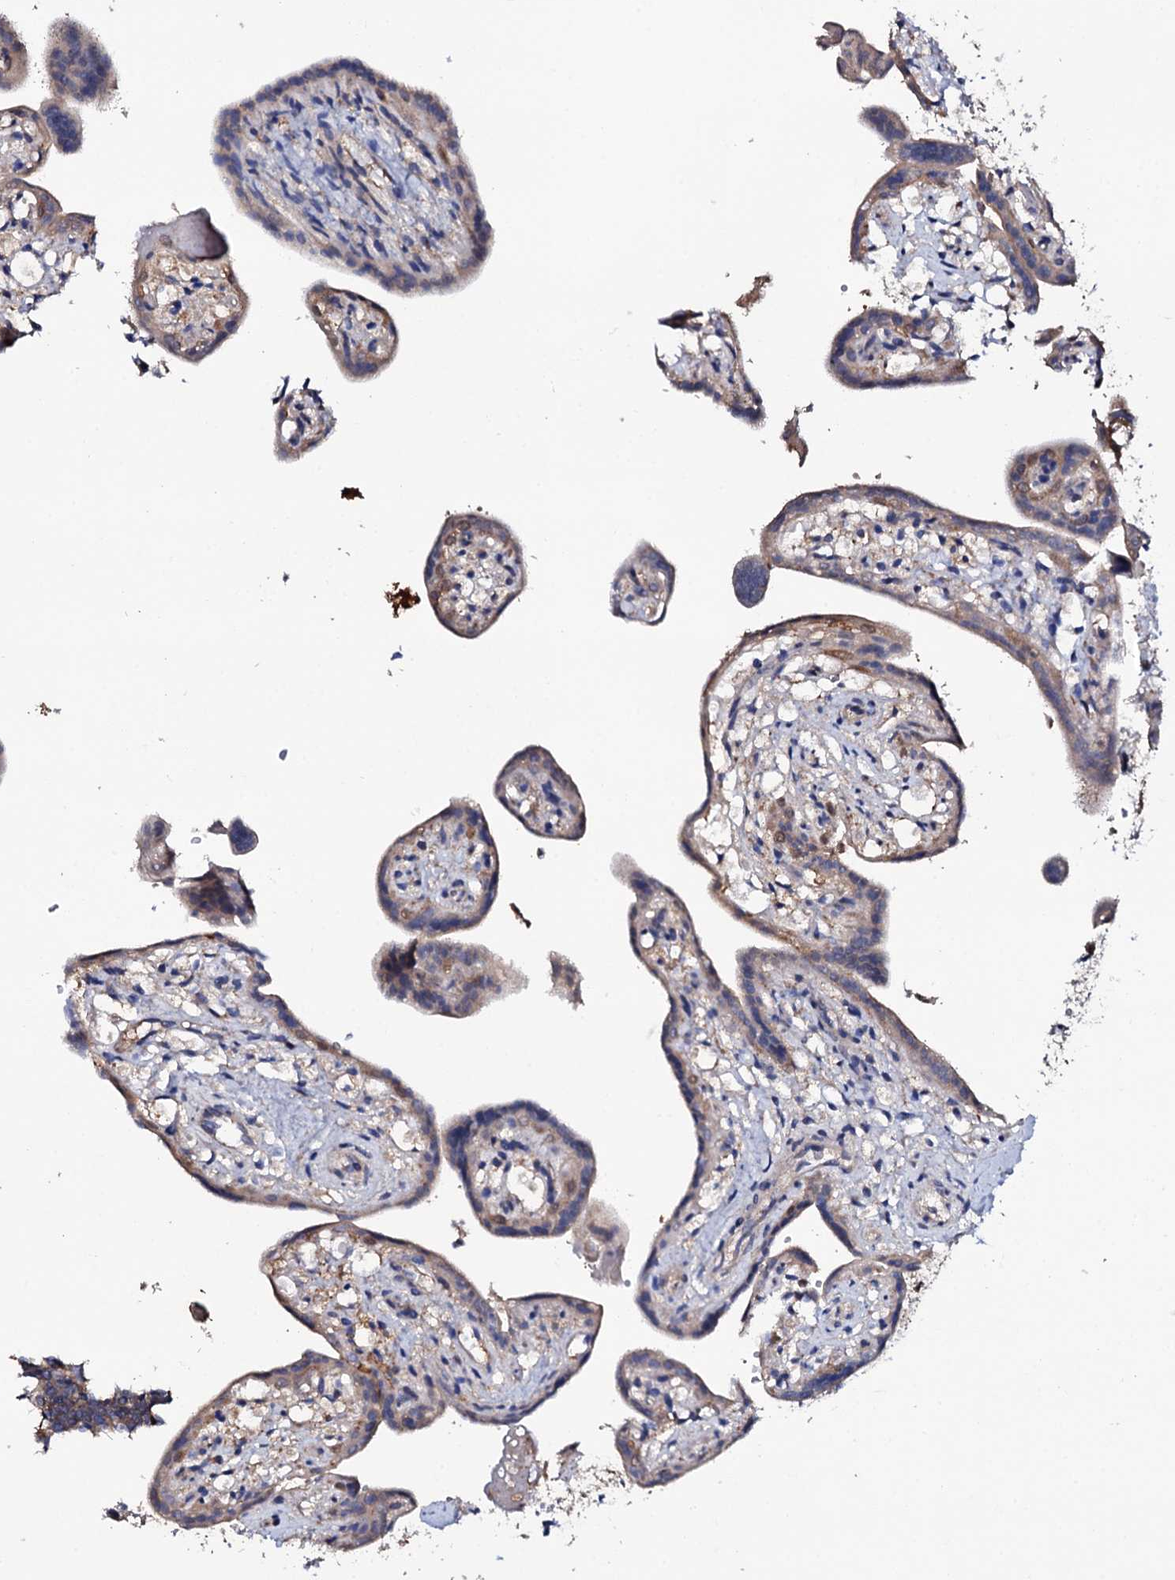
{"staining": {"intensity": "weak", "quantity": ">75%", "location": "cytoplasmic/membranous"}, "tissue": "placenta", "cell_type": "Trophoblastic cells", "image_type": "normal", "snomed": [{"axis": "morphology", "description": "Normal tissue, NOS"}, {"axis": "topography", "description": "Placenta"}], "caption": "Normal placenta was stained to show a protein in brown. There is low levels of weak cytoplasmic/membranous expression in approximately >75% of trophoblastic cells. The staining was performed using DAB, with brown indicating positive protein expression. Nuclei are stained blue with hematoxylin.", "gene": "TCAF2C", "patient": {"sex": "female", "age": 37}}